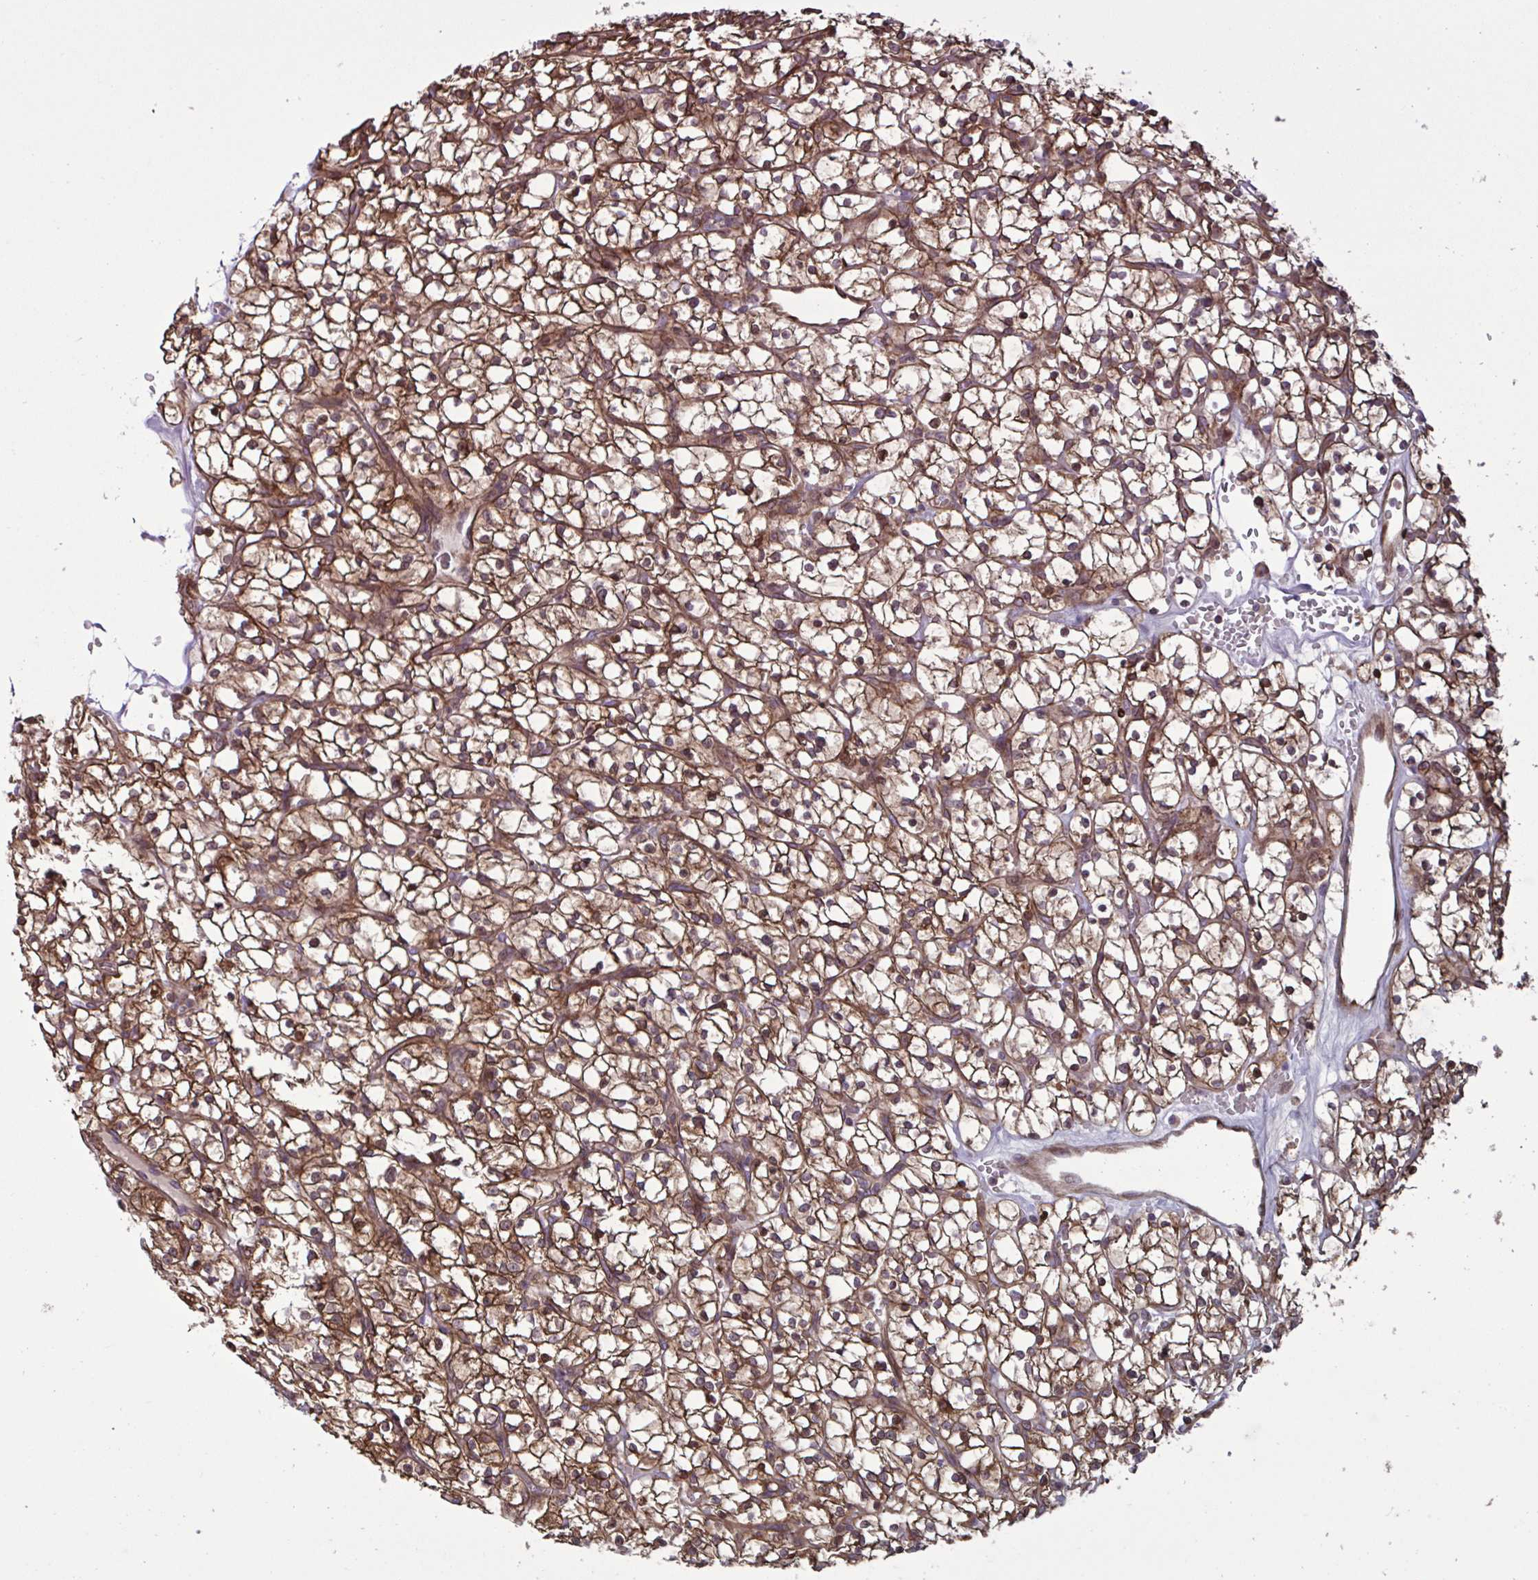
{"staining": {"intensity": "strong", "quantity": ">75%", "location": "cytoplasmic/membranous,nuclear"}, "tissue": "renal cancer", "cell_type": "Tumor cells", "image_type": "cancer", "snomed": [{"axis": "morphology", "description": "Adenocarcinoma, NOS"}, {"axis": "topography", "description": "Kidney"}], "caption": "Immunohistochemistry (IHC) of renal adenocarcinoma exhibits high levels of strong cytoplasmic/membranous and nuclear positivity in approximately >75% of tumor cells. (Stains: DAB (3,3'-diaminobenzidine) in brown, nuclei in blue, Microscopy: brightfield microscopy at high magnification).", "gene": "GLTP", "patient": {"sex": "female", "age": 64}}